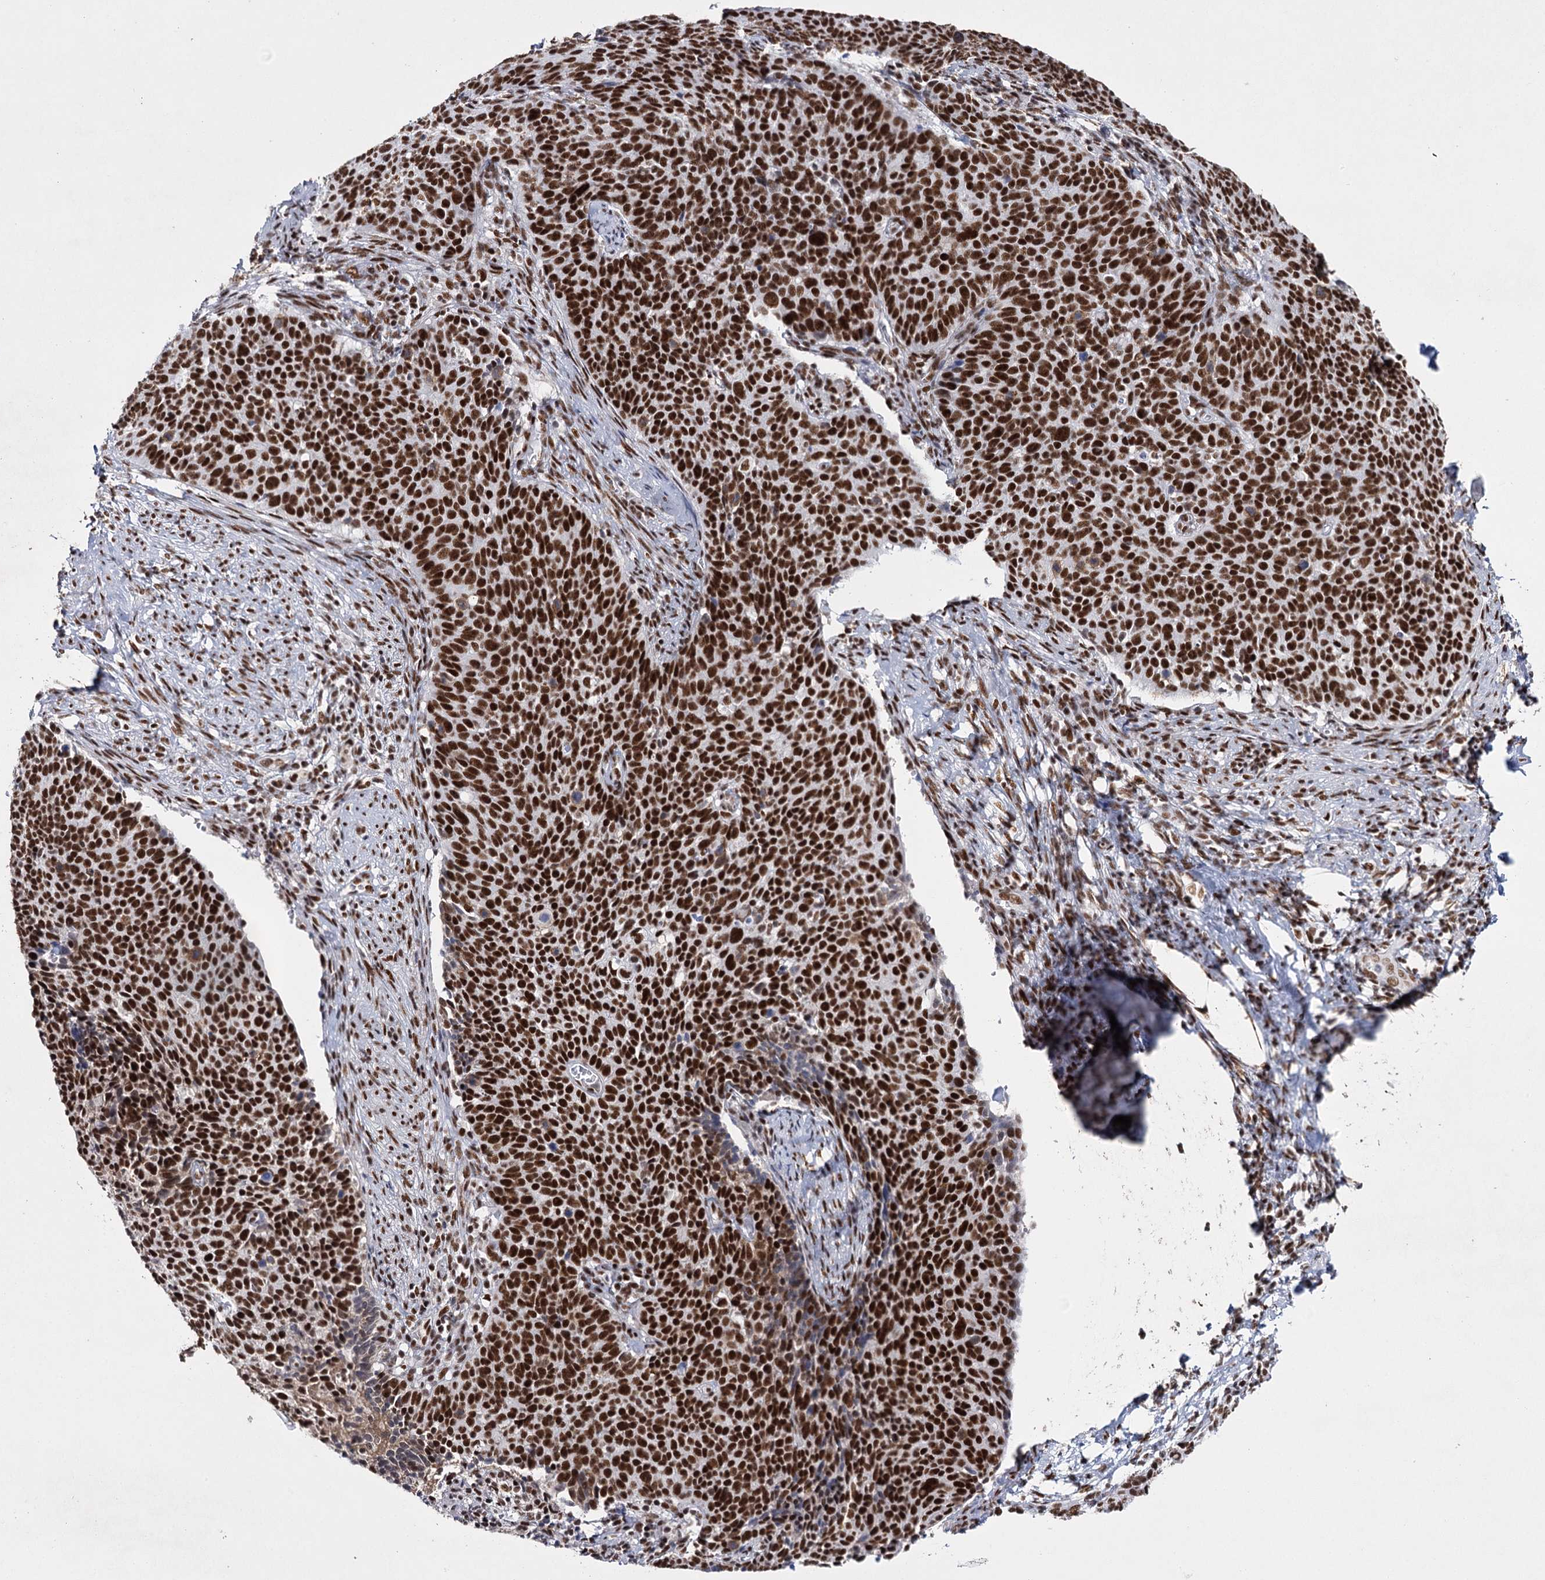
{"staining": {"intensity": "strong", "quantity": ">75%", "location": "nuclear"}, "tissue": "cervical cancer", "cell_type": "Tumor cells", "image_type": "cancer", "snomed": [{"axis": "morphology", "description": "Squamous cell carcinoma, NOS"}, {"axis": "topography", "description": "Cervix"}], "caption": "Human cervical cancer stained with a protein marker exhibits strong staining in tumor cells.", "gene": "SCAF8", "patient": {"sex": "female", "age": 39}}